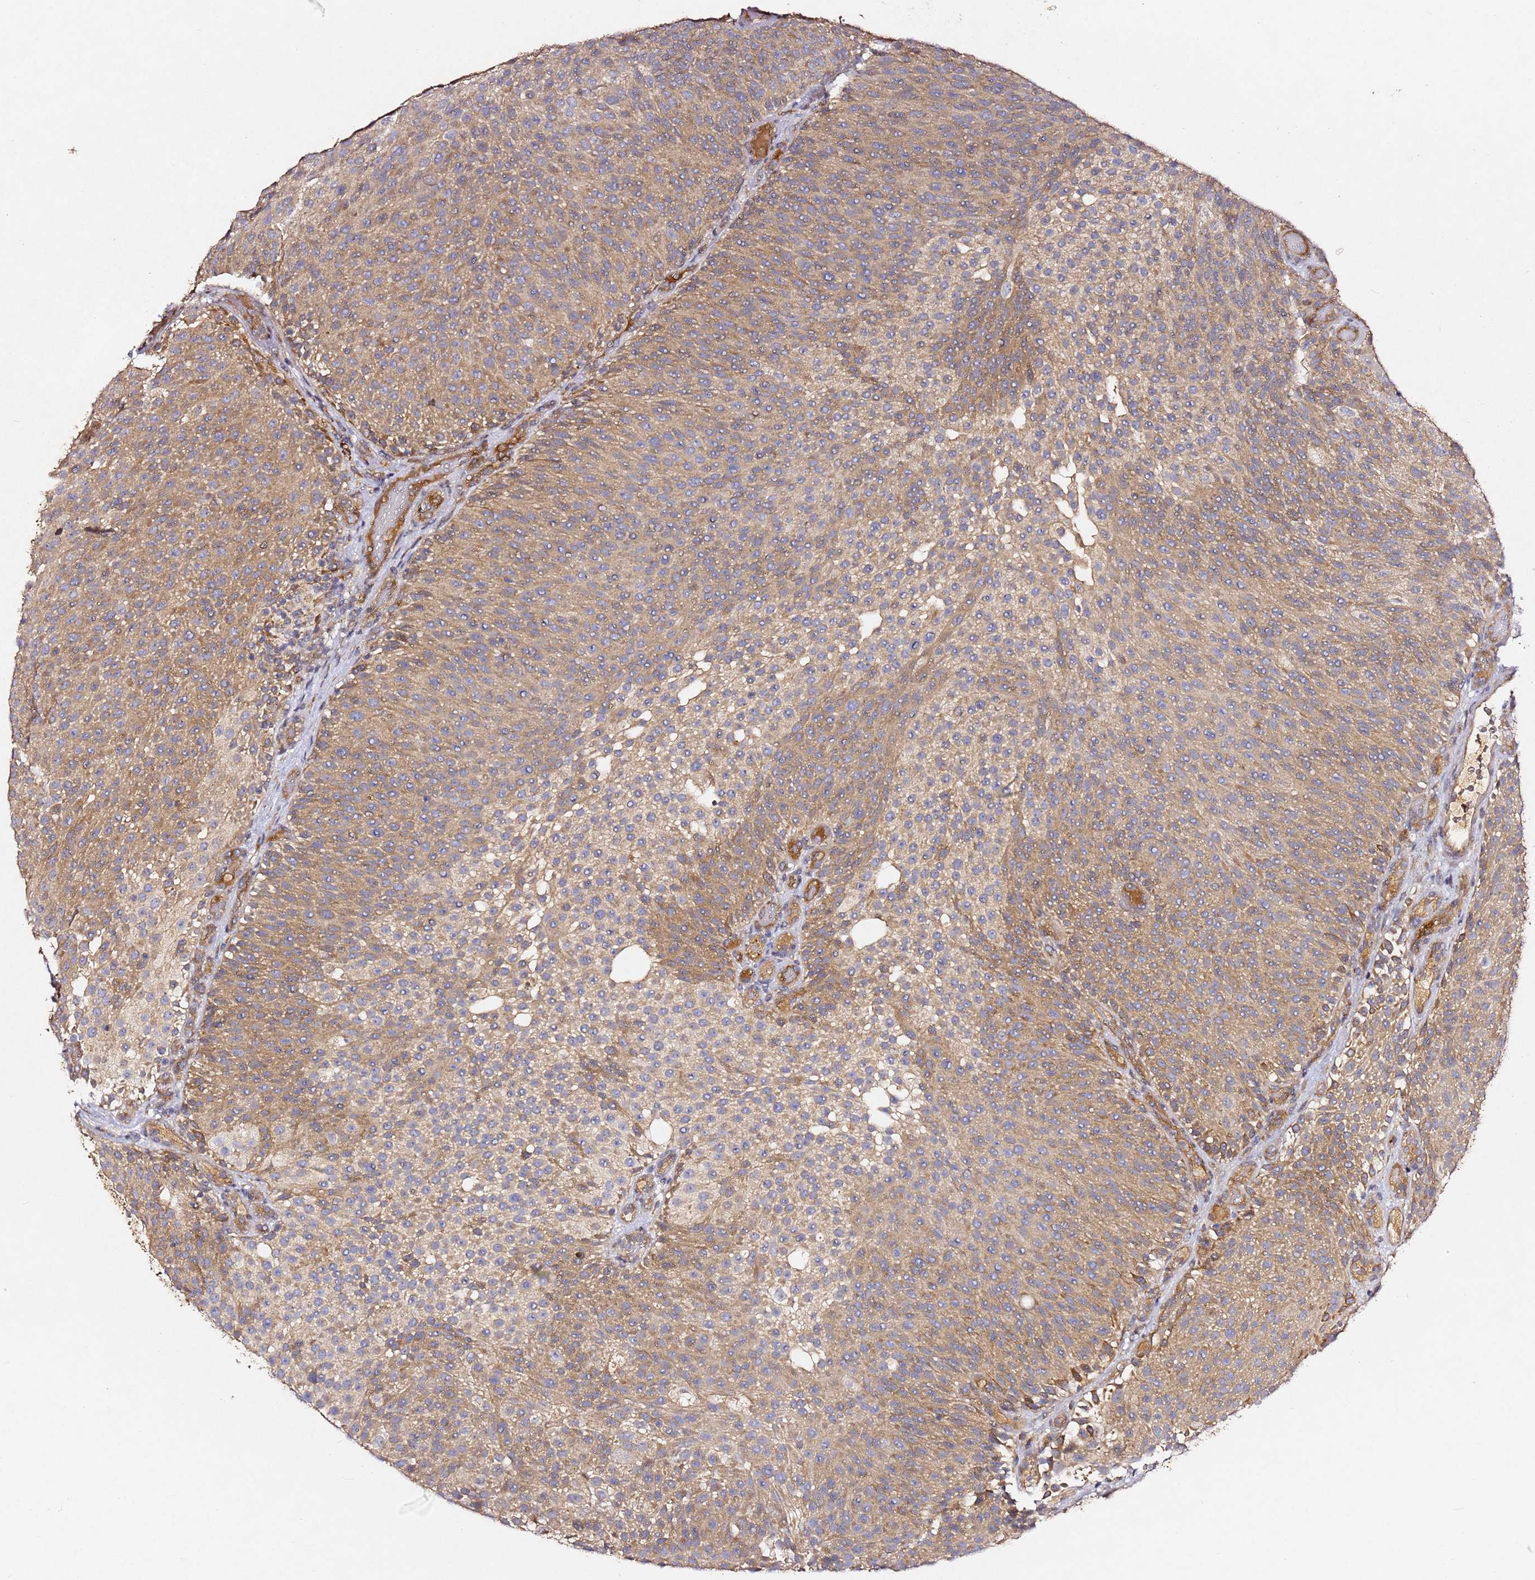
{"staining": {"intensity": "moderate", "quantity": ">75%", "location": "cytoplasmic/membranous"}, "tissue": "urothelial cancer", "cell_type": "Tumor cells", "image_type": "cancer", "snomed": [{"axis": "morphology", "description": "Urothelial carcinoma, Low grade"}, {"axis": "topography", "description": "Urinary bladder"}], "caption": "This image displays IHC staining of human urothelial cancer, with medium moderate cytoplasmic/membranous positivity in approximately >75% of tumor cells.", "gene": "ALG11", "patient": {"sex": "male", "age": 78}}